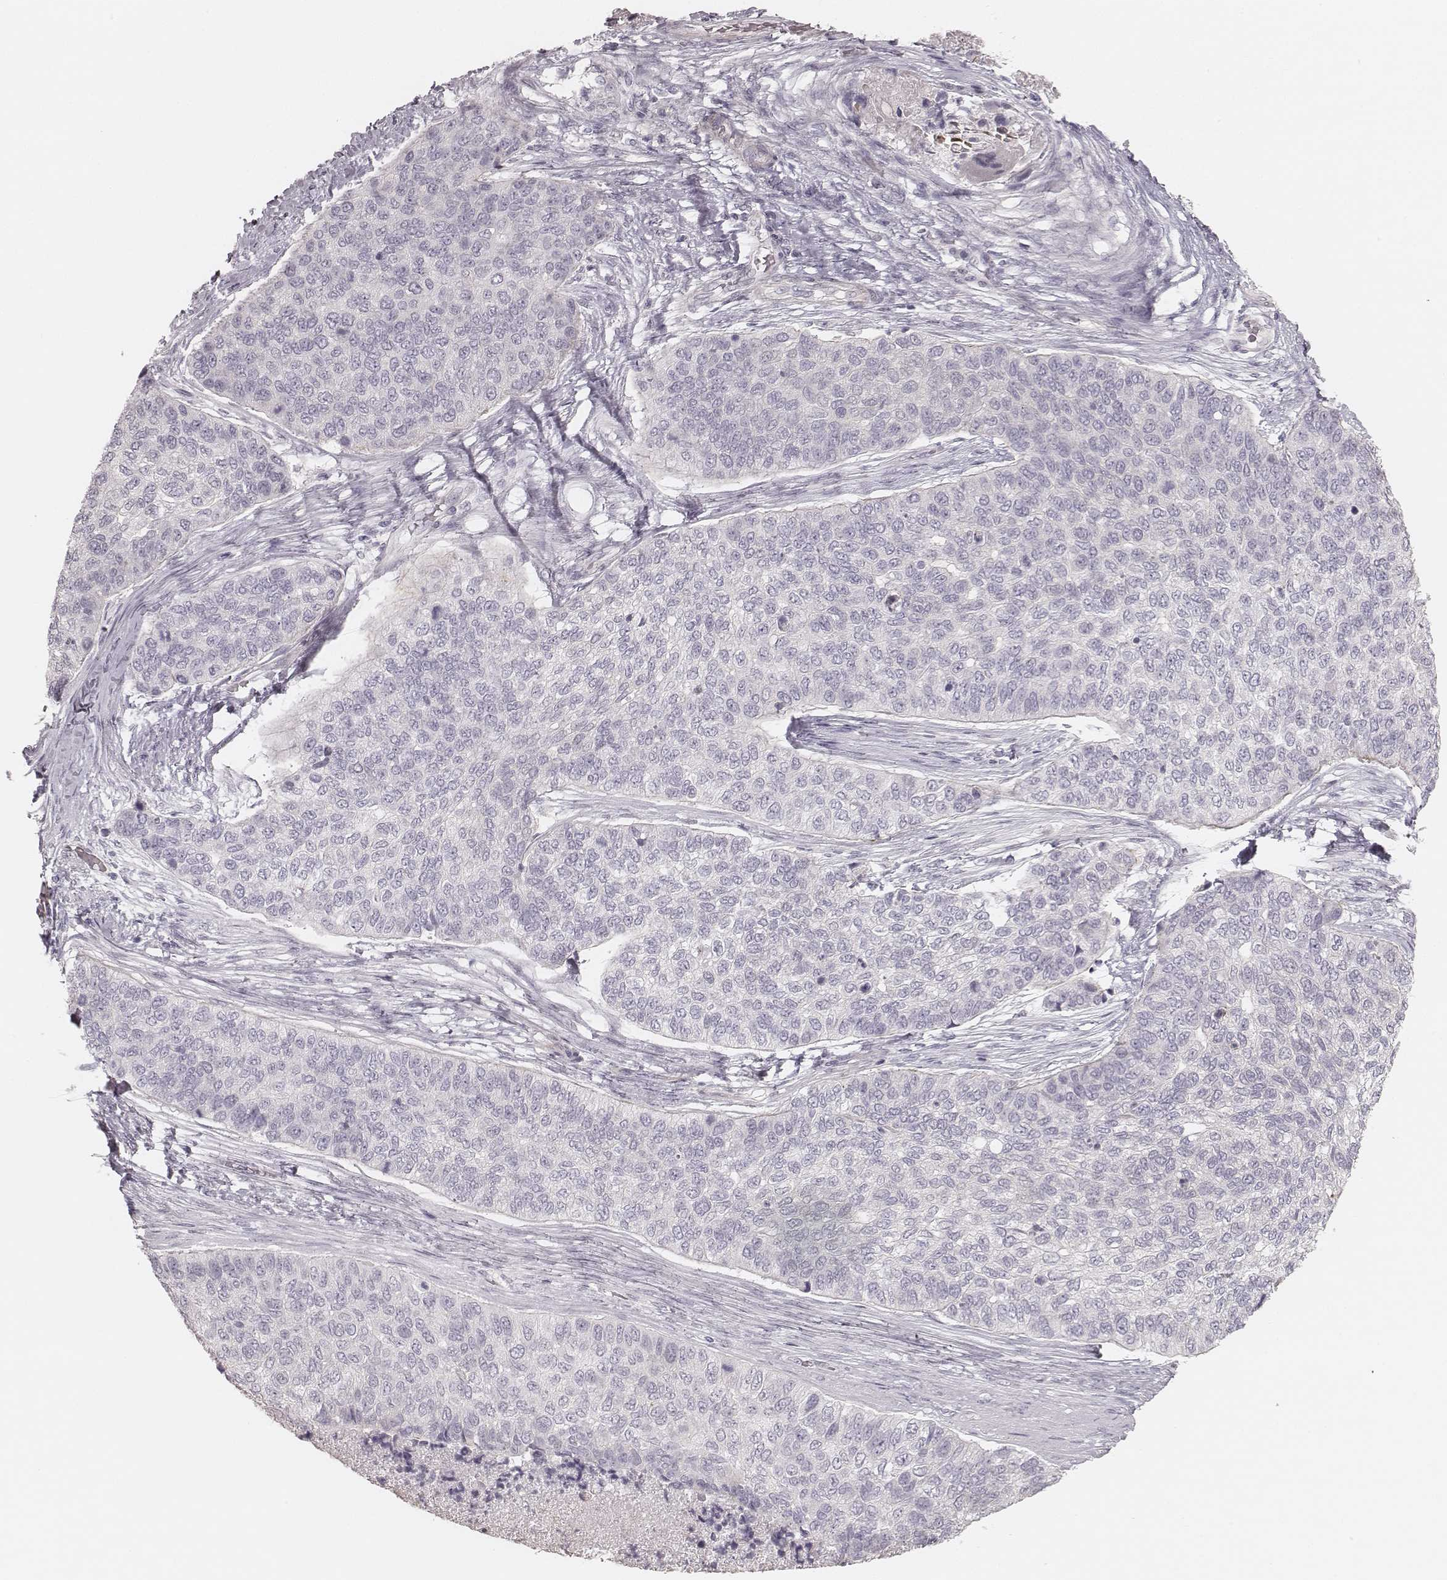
{"staining": {"intensity": "negative", "quantity": "none", "location": "none"}, "tissue": "lung cancer", "cell_type": "Tumor cells", "image_type": "cancer", "snomed": [{"axis": "morphology", "description": "Squamous cell carcinoma, NOS"}, {"axis": "topography", "description": "Lung"}], "caption": "A histopathology image of lung cancer stained for a protein demonstrates no brown staining in tumor cells.", "gene": "SPATA24", "patient": {"sex": "male", "age": 69}}